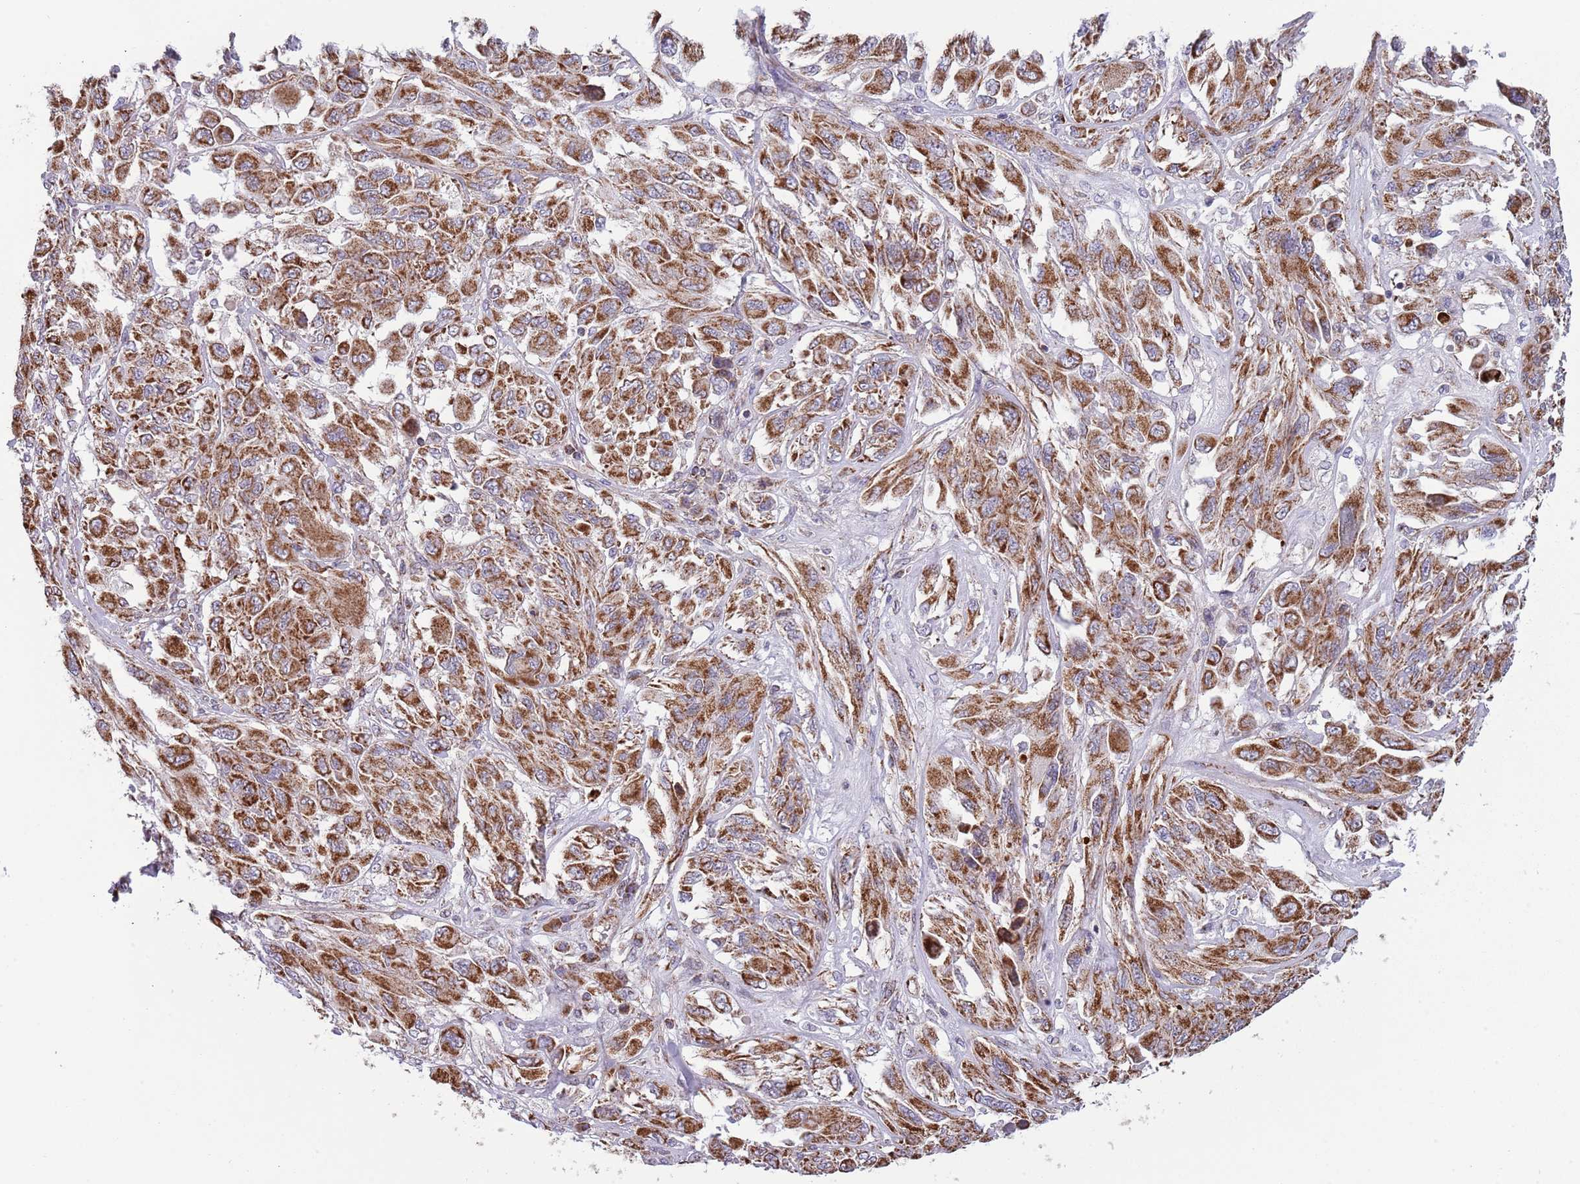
{"staining": {"intensity": "strong", "quantity": ">75%", "location": "cytoplasmic/membranous"}, "tissue": "melanoma", "cell_type": "Tumor cells", "image_type": "cancer", "snomed": [{"axis": "morphology", "description": "Malignant melanoma, NOS"}, {"axis": "topography", "description": "Skin"}], "caption": "Melanoma was stained to show a protein in brown. There is high levels of strong cytoplasmic/membranous expression in approximately >75% of tumor cells.", "gene": "VPS16", "patient": {"sex": "female", "age": 91}}